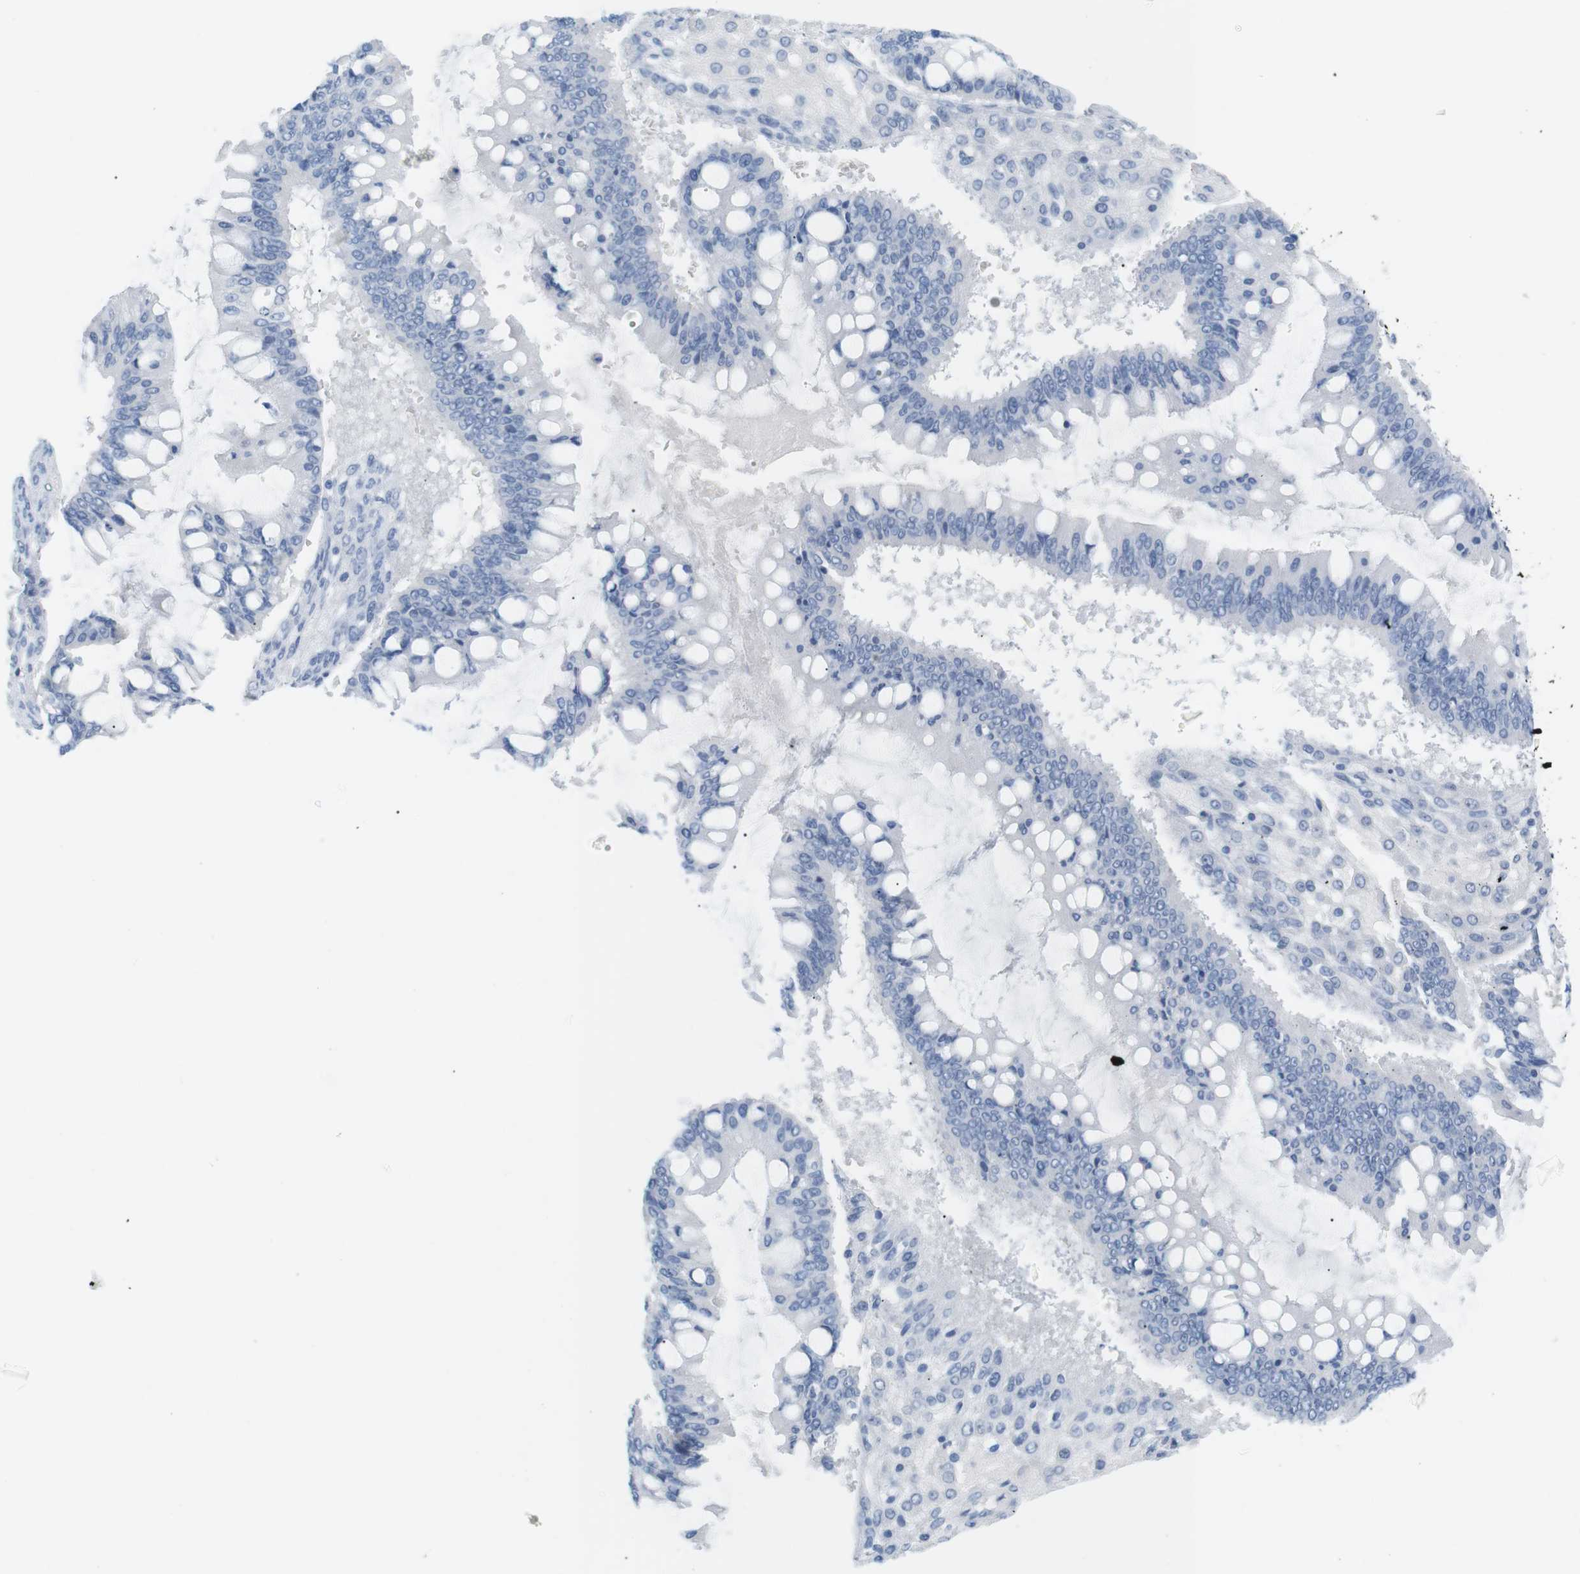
{"staining": {"intensity": "negative", "quantity": "none", "location": "none"}, "tissue": "ovarian cancer", "cell_type": "Tumor cells", "image_type": "cancer", "snomed": [{"axis": "morphology", "description": "Cystadenocarcinoma, mucinous, NOS"}, {"axis": "topography", "description": "Ovary"}], "caption": "Ovarian mucinous cystadenocarcinoma stained for a protein using immunohistochemistry reveals no staining tumor cells.", "gene": "HBG2", "patient": {"sex": "female", "age": 73}}